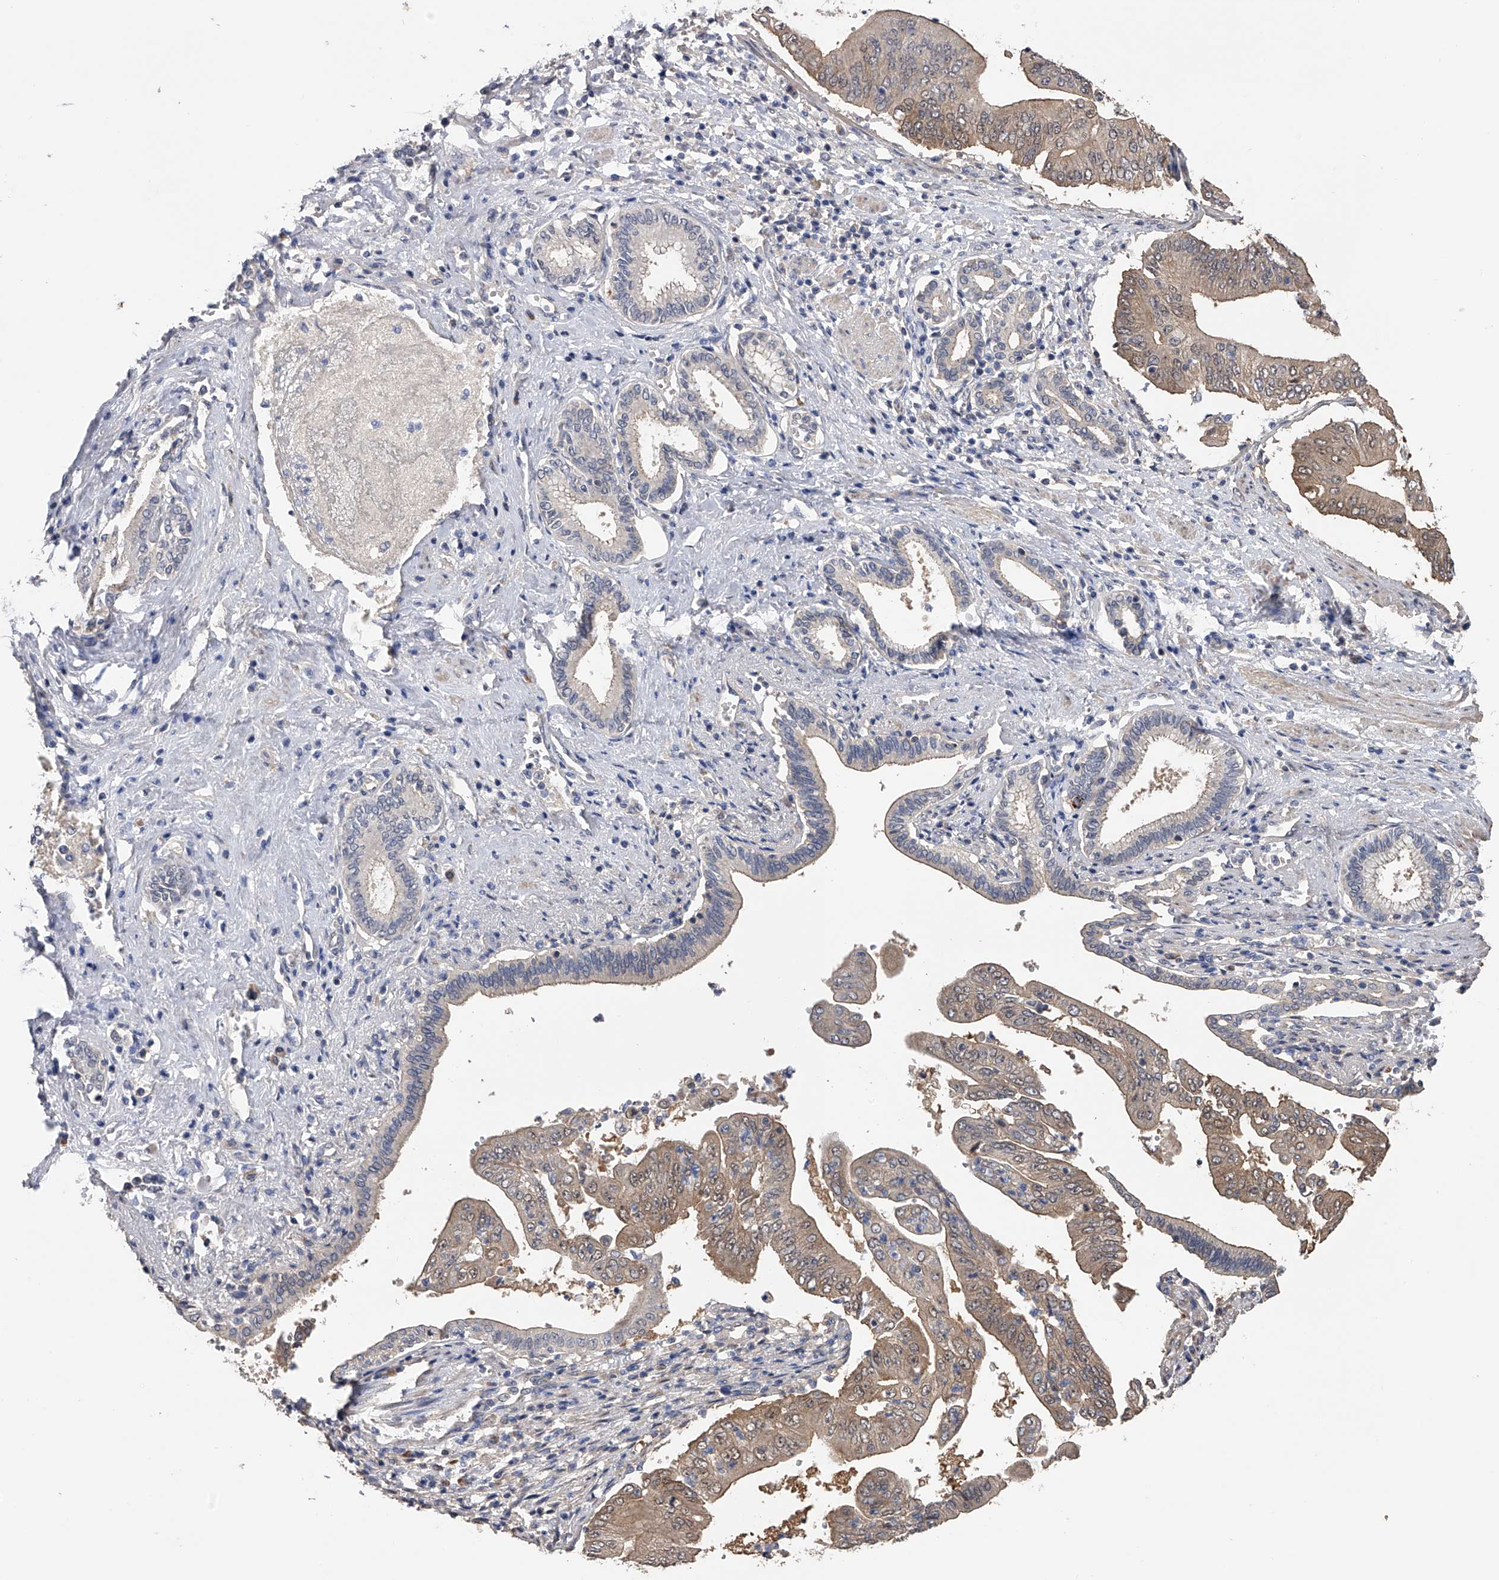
{"staining": {"intensity": "weak", "quantity": "25%-75%", "location": "cytoplasmic/membranous"}, "tissue": "pancreatic cancer", "cell_type": "Tumor cells", "image_type": "cancer", "snomed": [{"axis": "morphology", "description": "Adenocarcinoma, NOS"}, {"axis": "topography", "description": "Pancreas"}], "caption": "IHC of human pancreatic cancer exhibits low levels of weak cytoplasmic/membranous staining in about 25%-75% of tumor cells.", "gene": "CFAP298", "patient": {"sex": "female", "age": 77}}